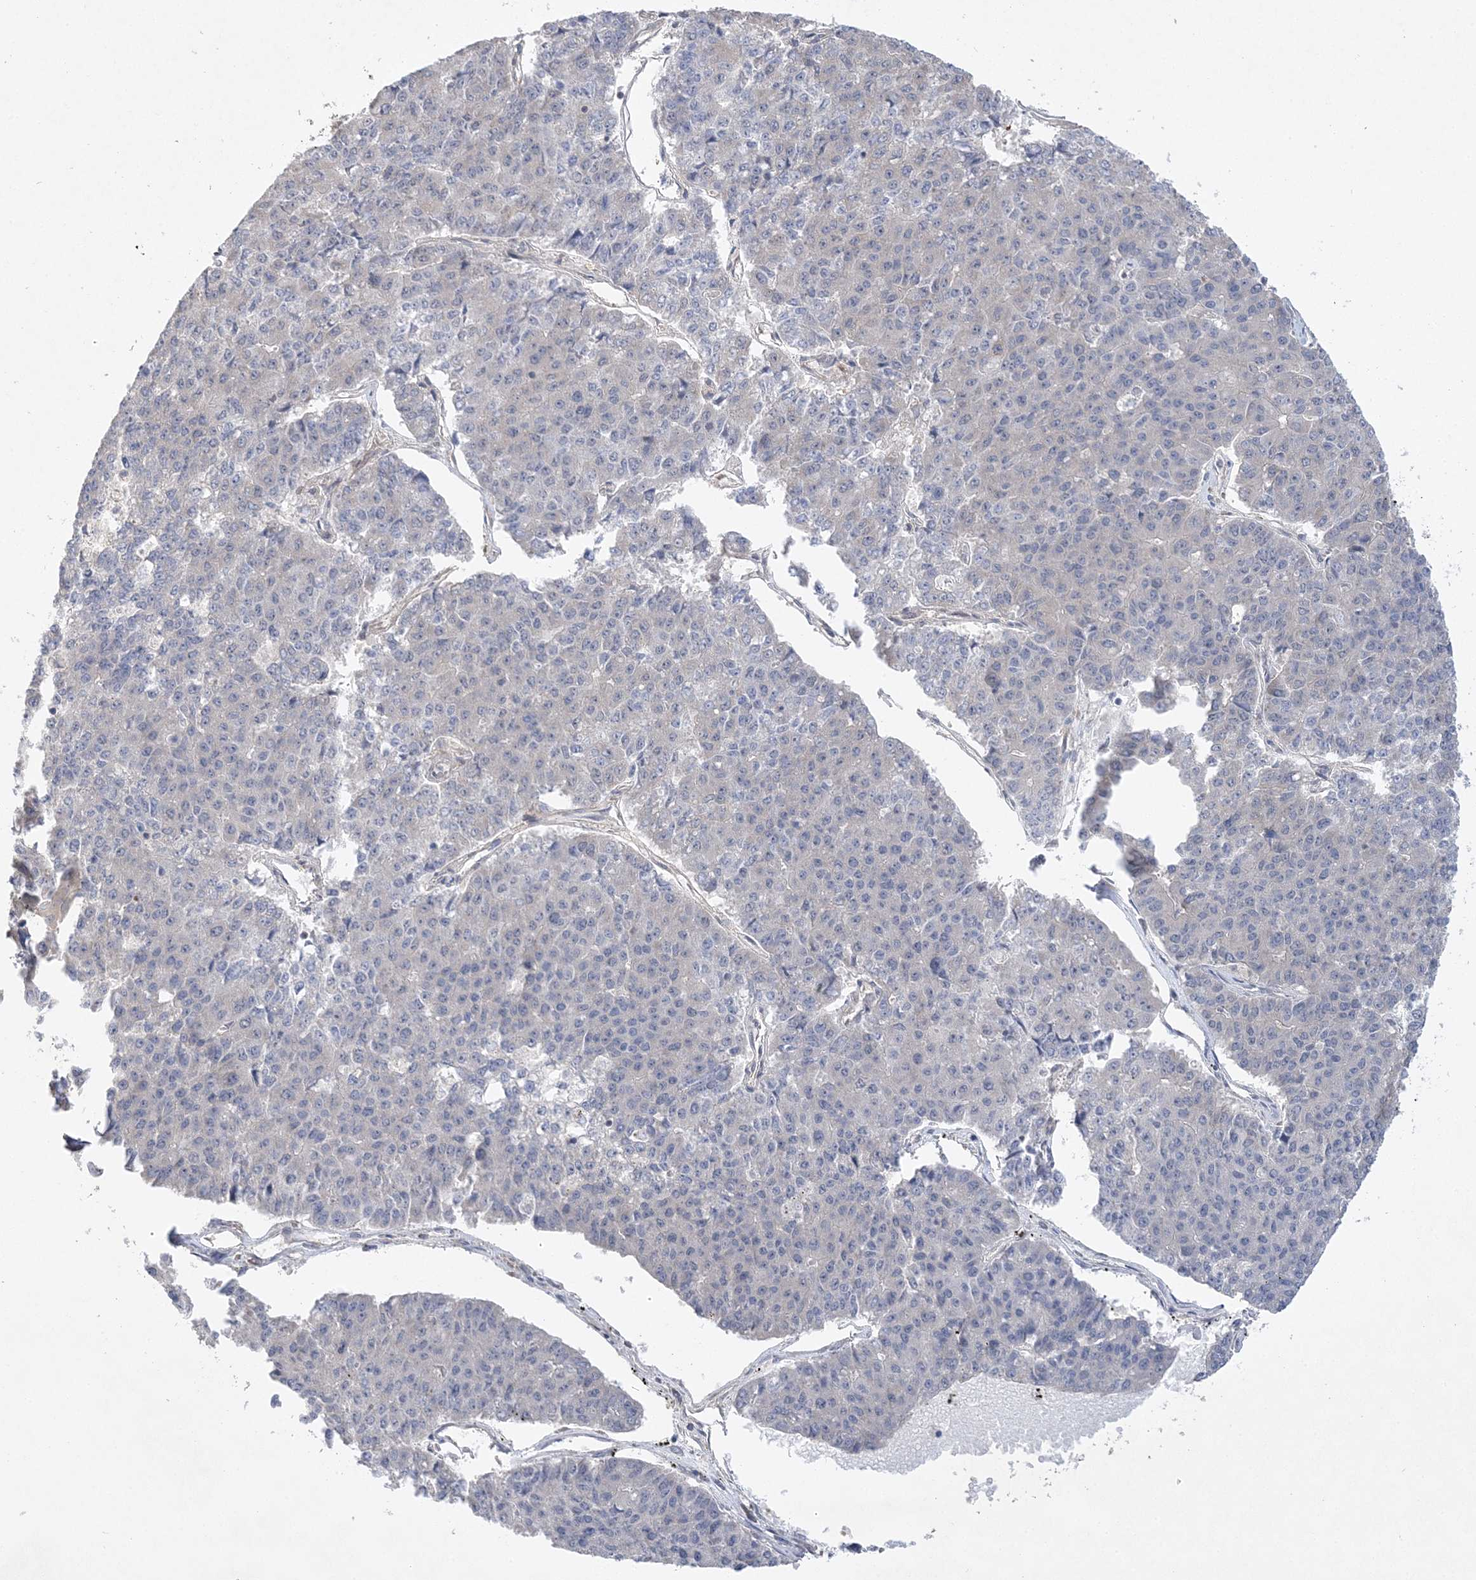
{"staining": {"intensity": "negative", "quantity": "none", "location": "none"}, "tissue": "pancreatic cancer", "cell_type": "Tumor cells", "image_type": "cancer", "snomed": [{"axis": "morphology", "description": "Adenocarcinoma, NOS"}, {"axis": "topography", "description": "Pancreas"}], "caption": "Pancreatic cancer was stained to show a protein in brown. There is no significant expression in tumor cells.", "gene": "MAP4K5", "patient": {"sex": "male", "age": 50}}